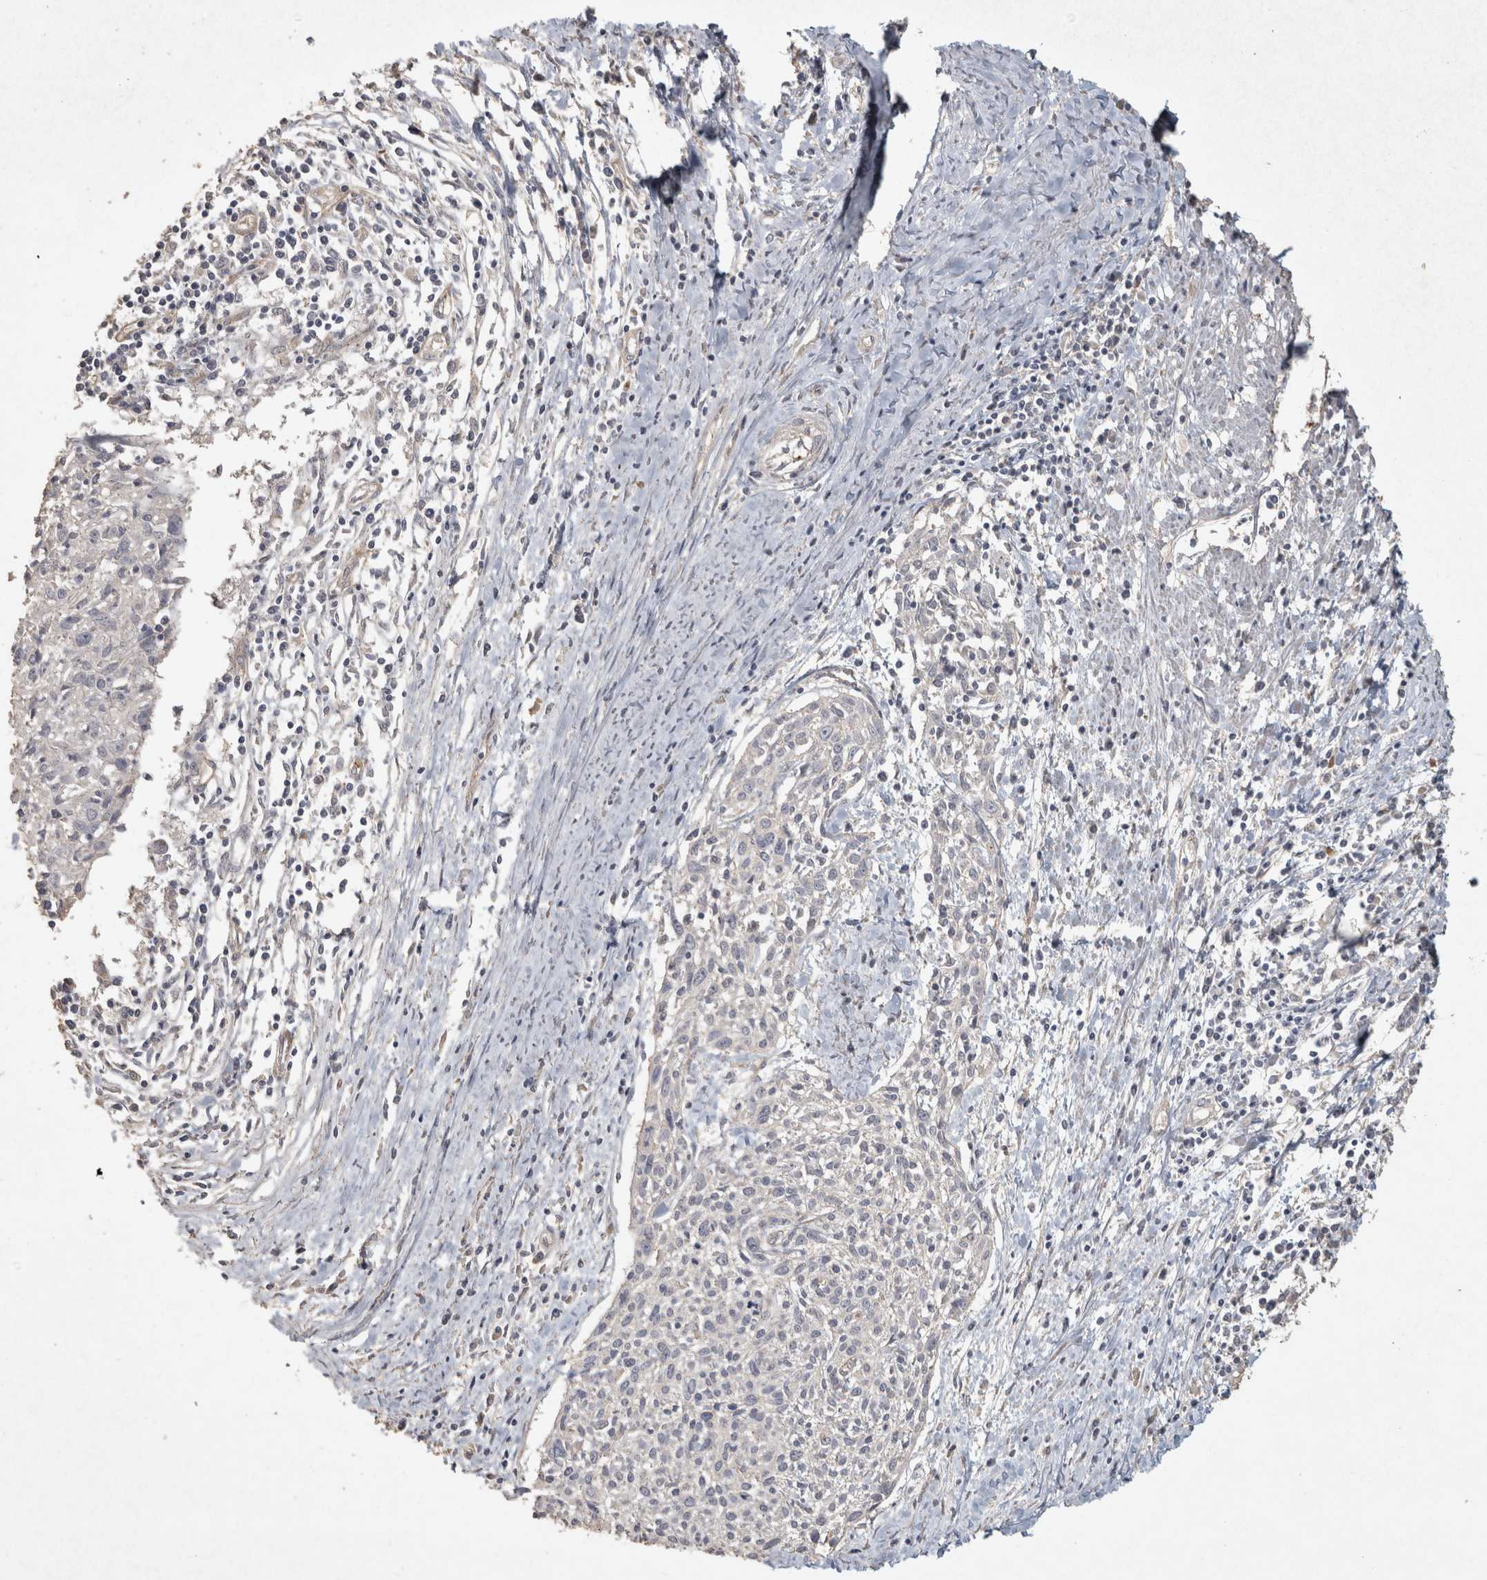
{"staining": {"intensity": "negative", "quantity": "none", "location": "none"}, "tissue": "cervical cancer", "cell_type": "Tumor cells", "image_type": "cancer", "snomed": [{"axis": "morphology", "description": "Squamous cell carcinoma, NOS"}, {"axis": "topography", "description": "Cervix"}], "caption": "Tumor cells show no significant protein staining in cervical cancer (squamous cell carcinoma).", "gene": "OSTN", "patient": {"sex": "female", "age": 51}}